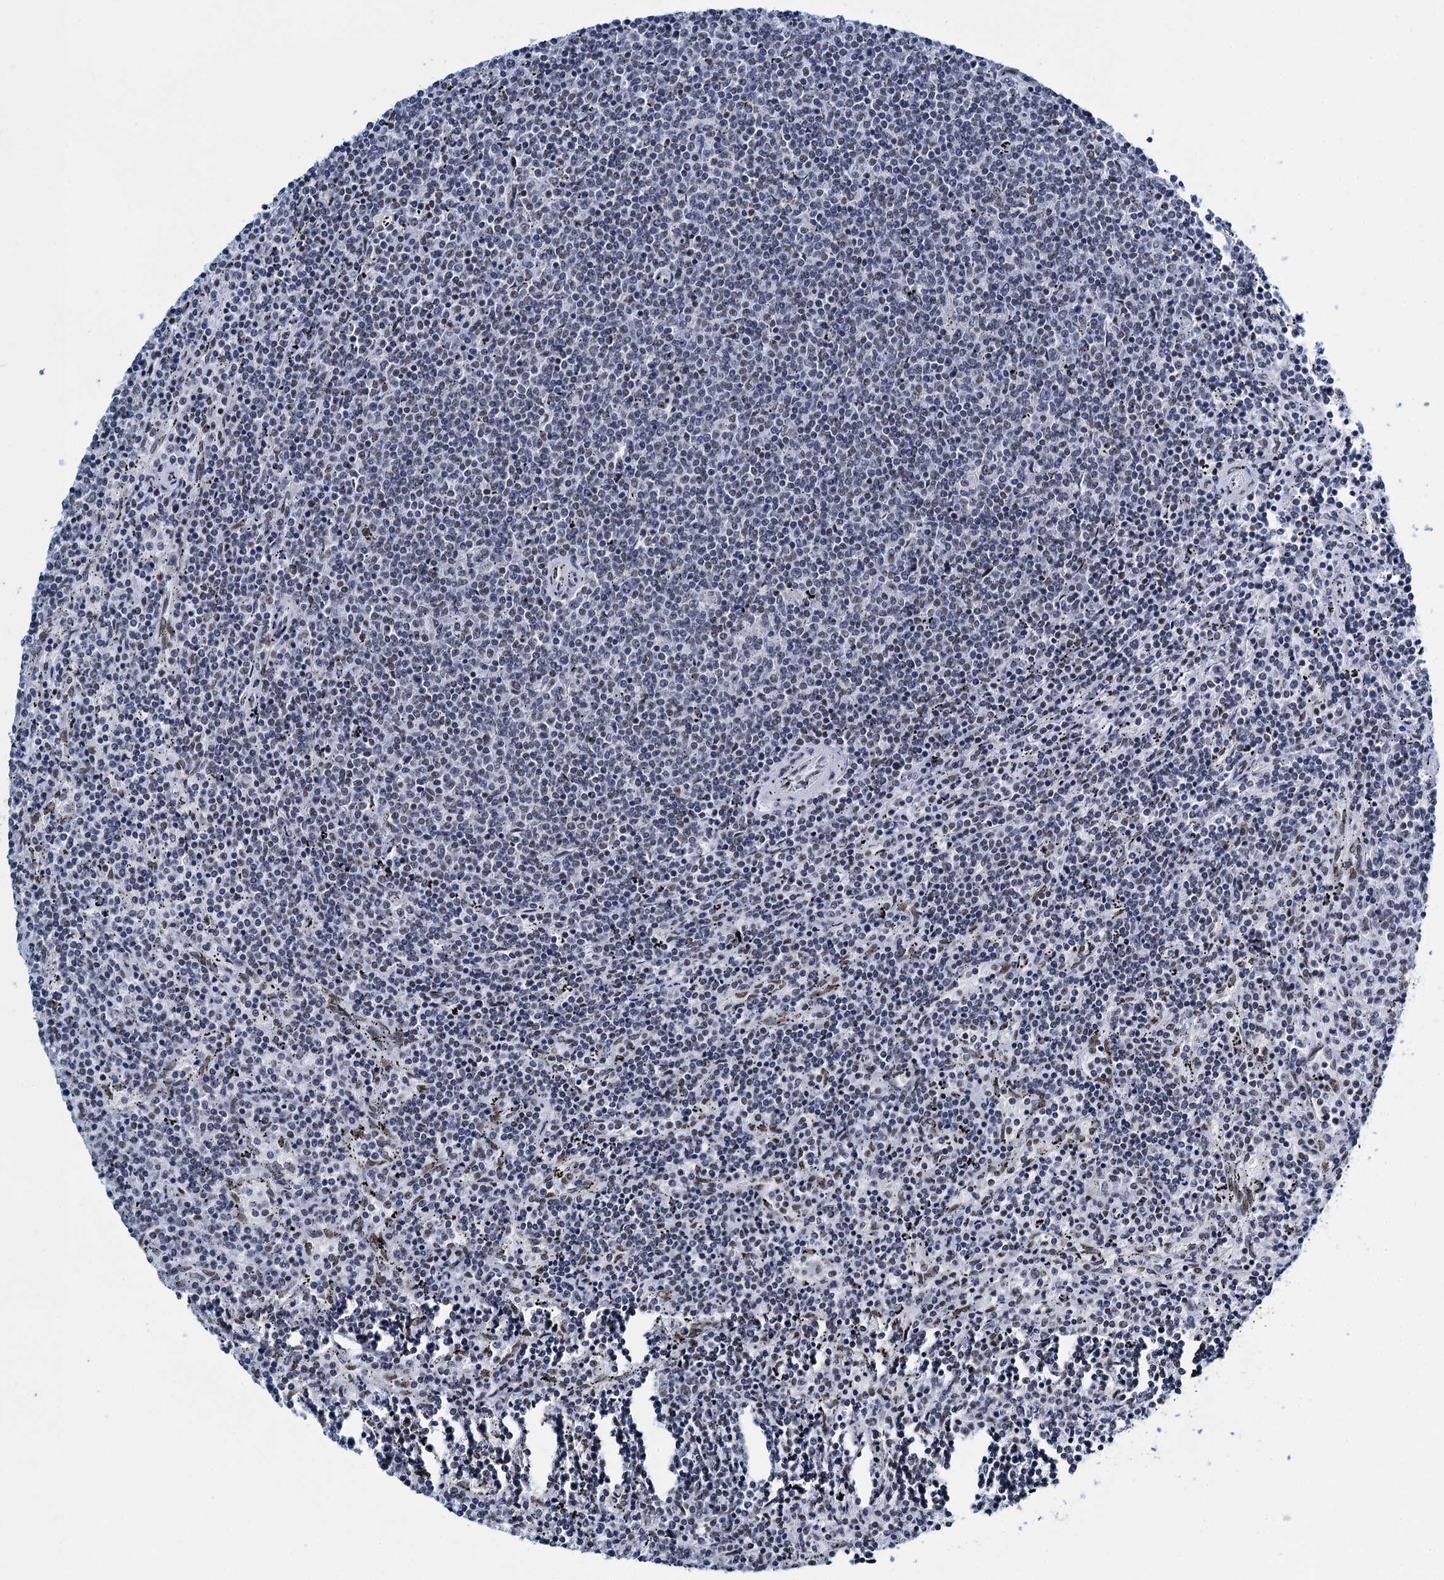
{"staining": {"intensity": "negative", "quantity": "none", "location": "none"}, "tissue": "lymphoma", "cell_type": "Tumor cells", "image_type": "cancer", "snomed": [{"axis": "morphology", "description": "Malignant lymphoma, non-Hodgkin's type, Low grade"}, {"axis": "topography", "description": "Spleen"}], "caption": "Protein analysis of lymphoma displays no significant positivity in tumor cells. (DAB (3,3'-diaminobenzidine) immunohistochemistry, high magnification).", "gene": "HNRNPUL2", "patient": {"sex": "female", "age": 50}}